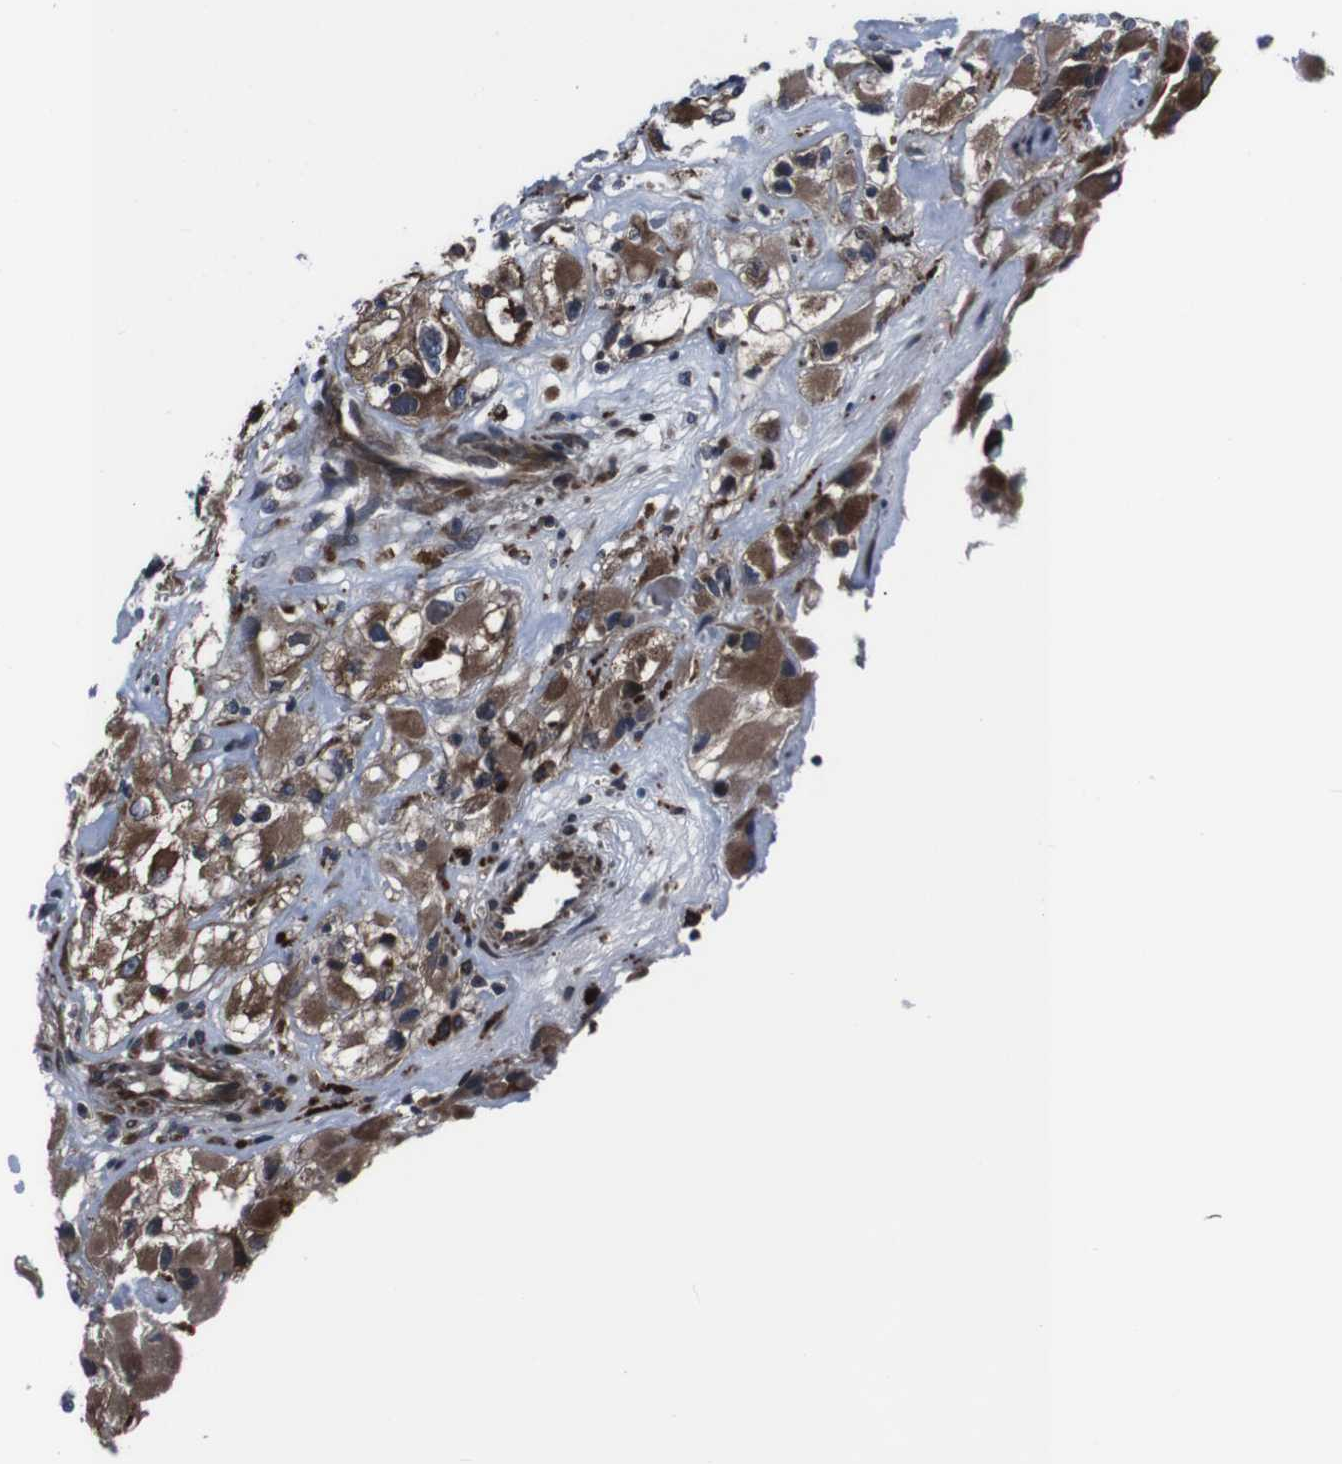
{"staining": {"intensity": "strong", "quantity": ">75%", "location": "cytoplasmic/membranous"}, "tissue": "renal cancer", "cell_type": "Tumor cells", "image_type": "cancer", "snomed": [{"axis": "morphology", "description": "Adenocarcinoma, NOS"}, {"axis": "topography", "description": "Kidney"}], "caption": "Renal cancer was stained to show a protein in brown. There is high levels of strong cytoplasmic/membranous expression in approximately >75% of tumor cells.", "gene": "EIF4A2", "patient": {"sex": "female", "age": 52}}